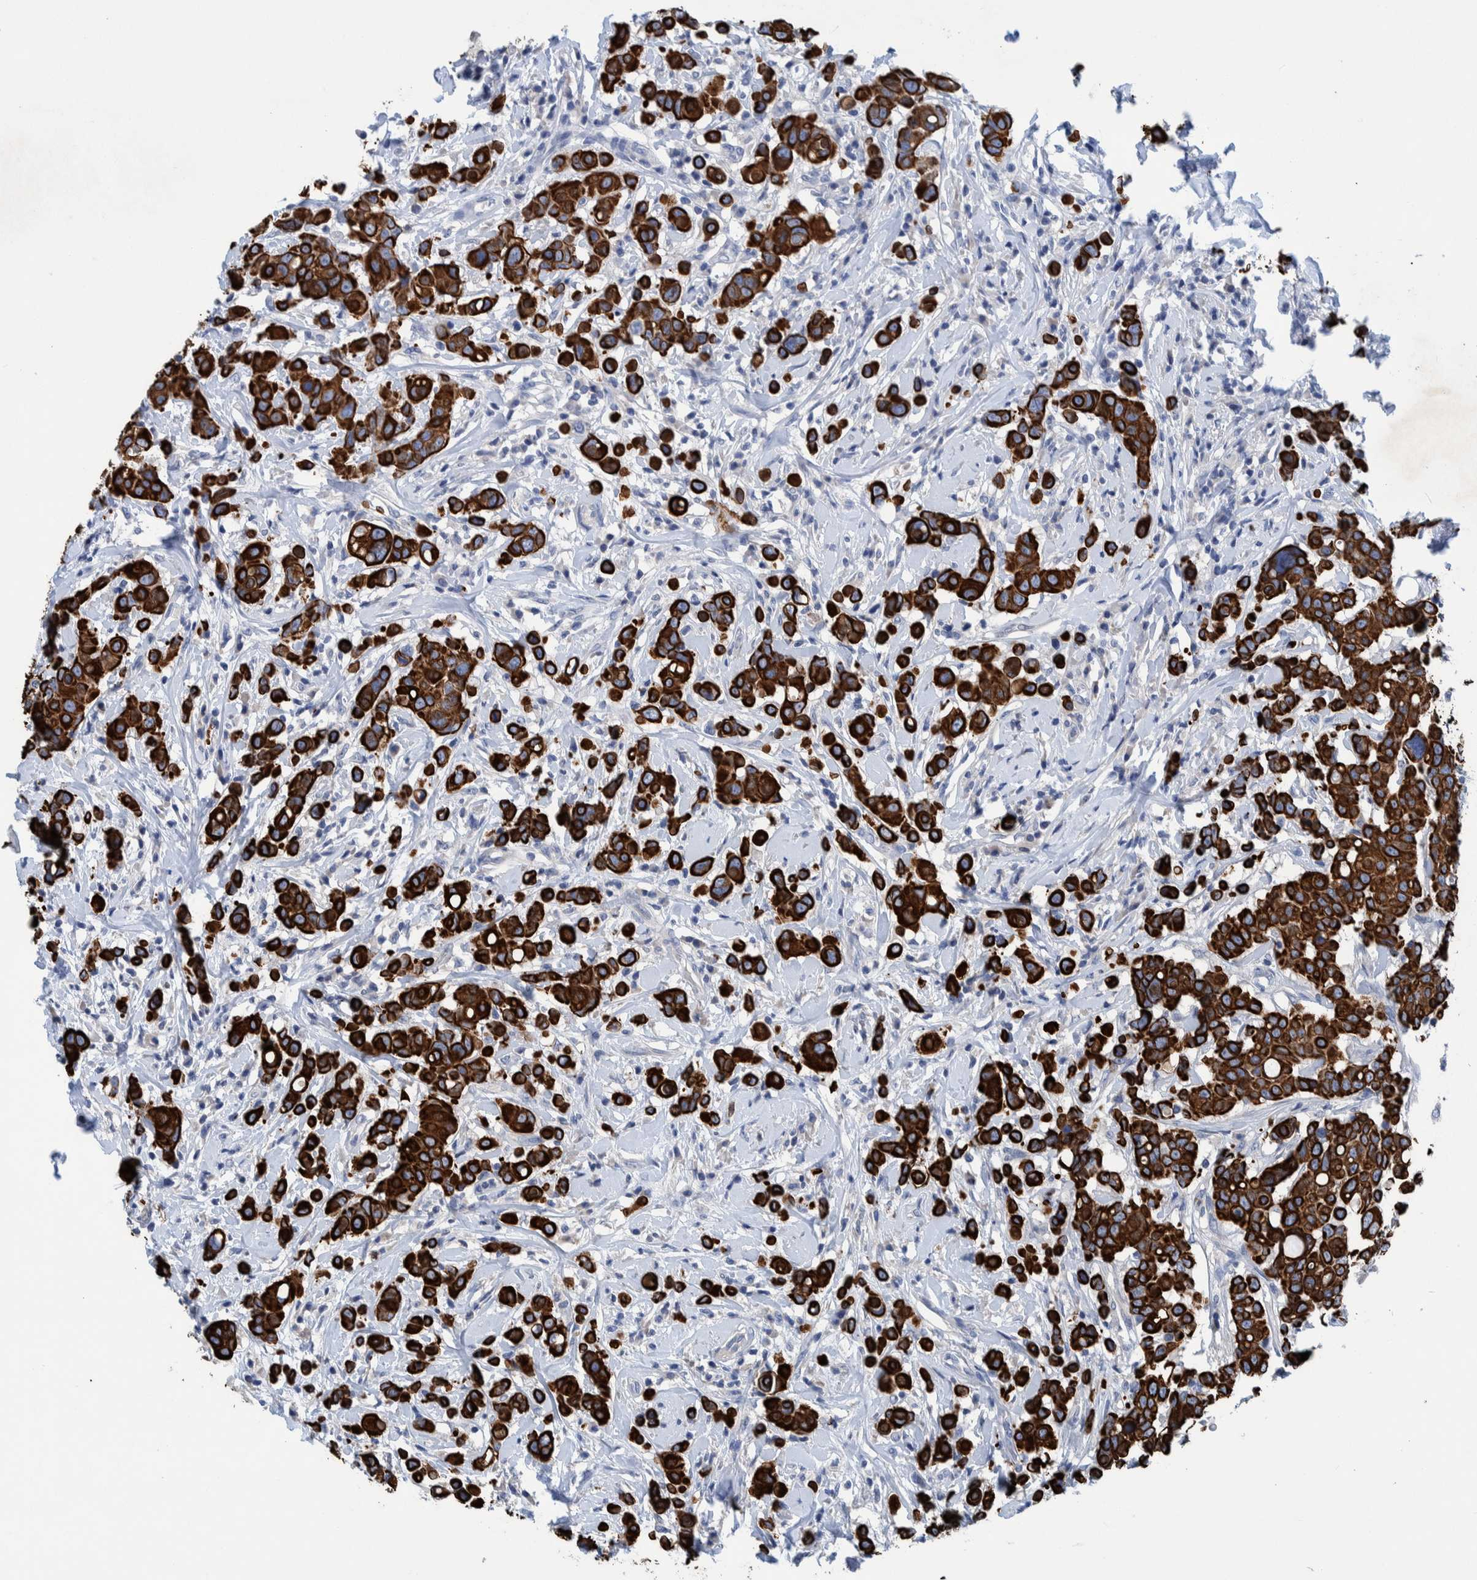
{"staining": {"intensity": "strong", "quantity": ">75%", "location": "cytoplasmic/membranous"}, "tissue": "breast cancer", "cell_type": "Tumor cells", "image_type": "cancer", "snomed": [{"axis": "morphology", "description": "Duct carcinoma"}, {"axis": "topography", "description": "Breast"}], "caption": "Immunohistochemistry (IHC) photomicrograph of neoplastic tissue: breast cancer stained using immunohistochemistry reveals high levels of strong protein expression localized specifically in the cytoplasmic/membranous of tumor cells, appearing as a cytoplasmic/membranous brown color.", "gene": "MKS1", "patient": {"sex": "female", "age": 27}}